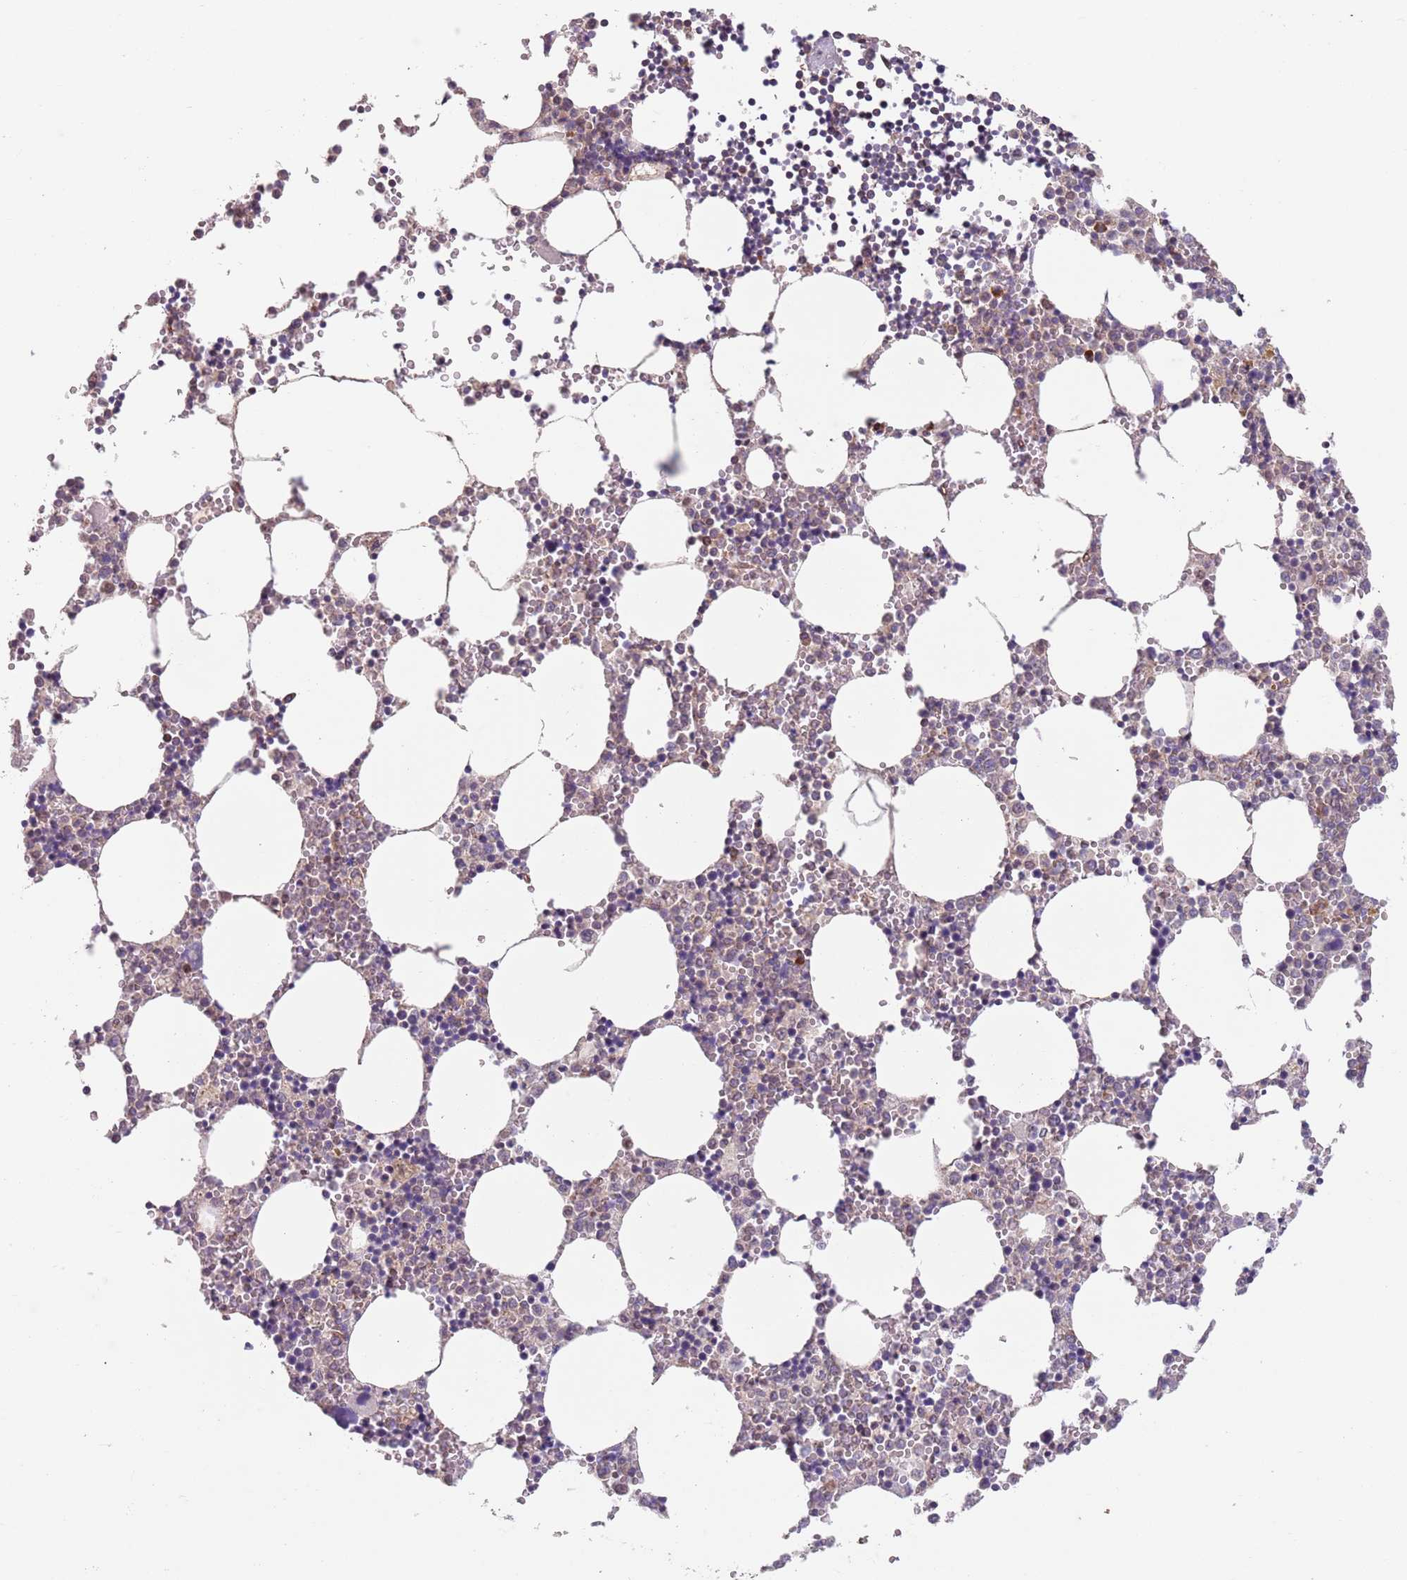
{"staining": {"intensity": "moderate", "quantity": "<25%", "location": "nuclear"}, "tissue": "bone marrow", "cell_type": "Hematopoietic cells", "image_type": "normal", "snomed": [{"axis": "morphology", "description": "Normal tissue, NOS"}, {"axis": "topography", "description": "Bone marrow"}], "caption": "IHC histopathology image of unremarkable bone marrow: human bone marrow stained using immunohistochemistry (IHC) reveals low levels of moderate protein expression localized specifically in the nuclear of hematopoietic cells, appearing as a nuclear brown color.", "gene": "CHD9", "patient": {"sex": "female", "age": 64}}